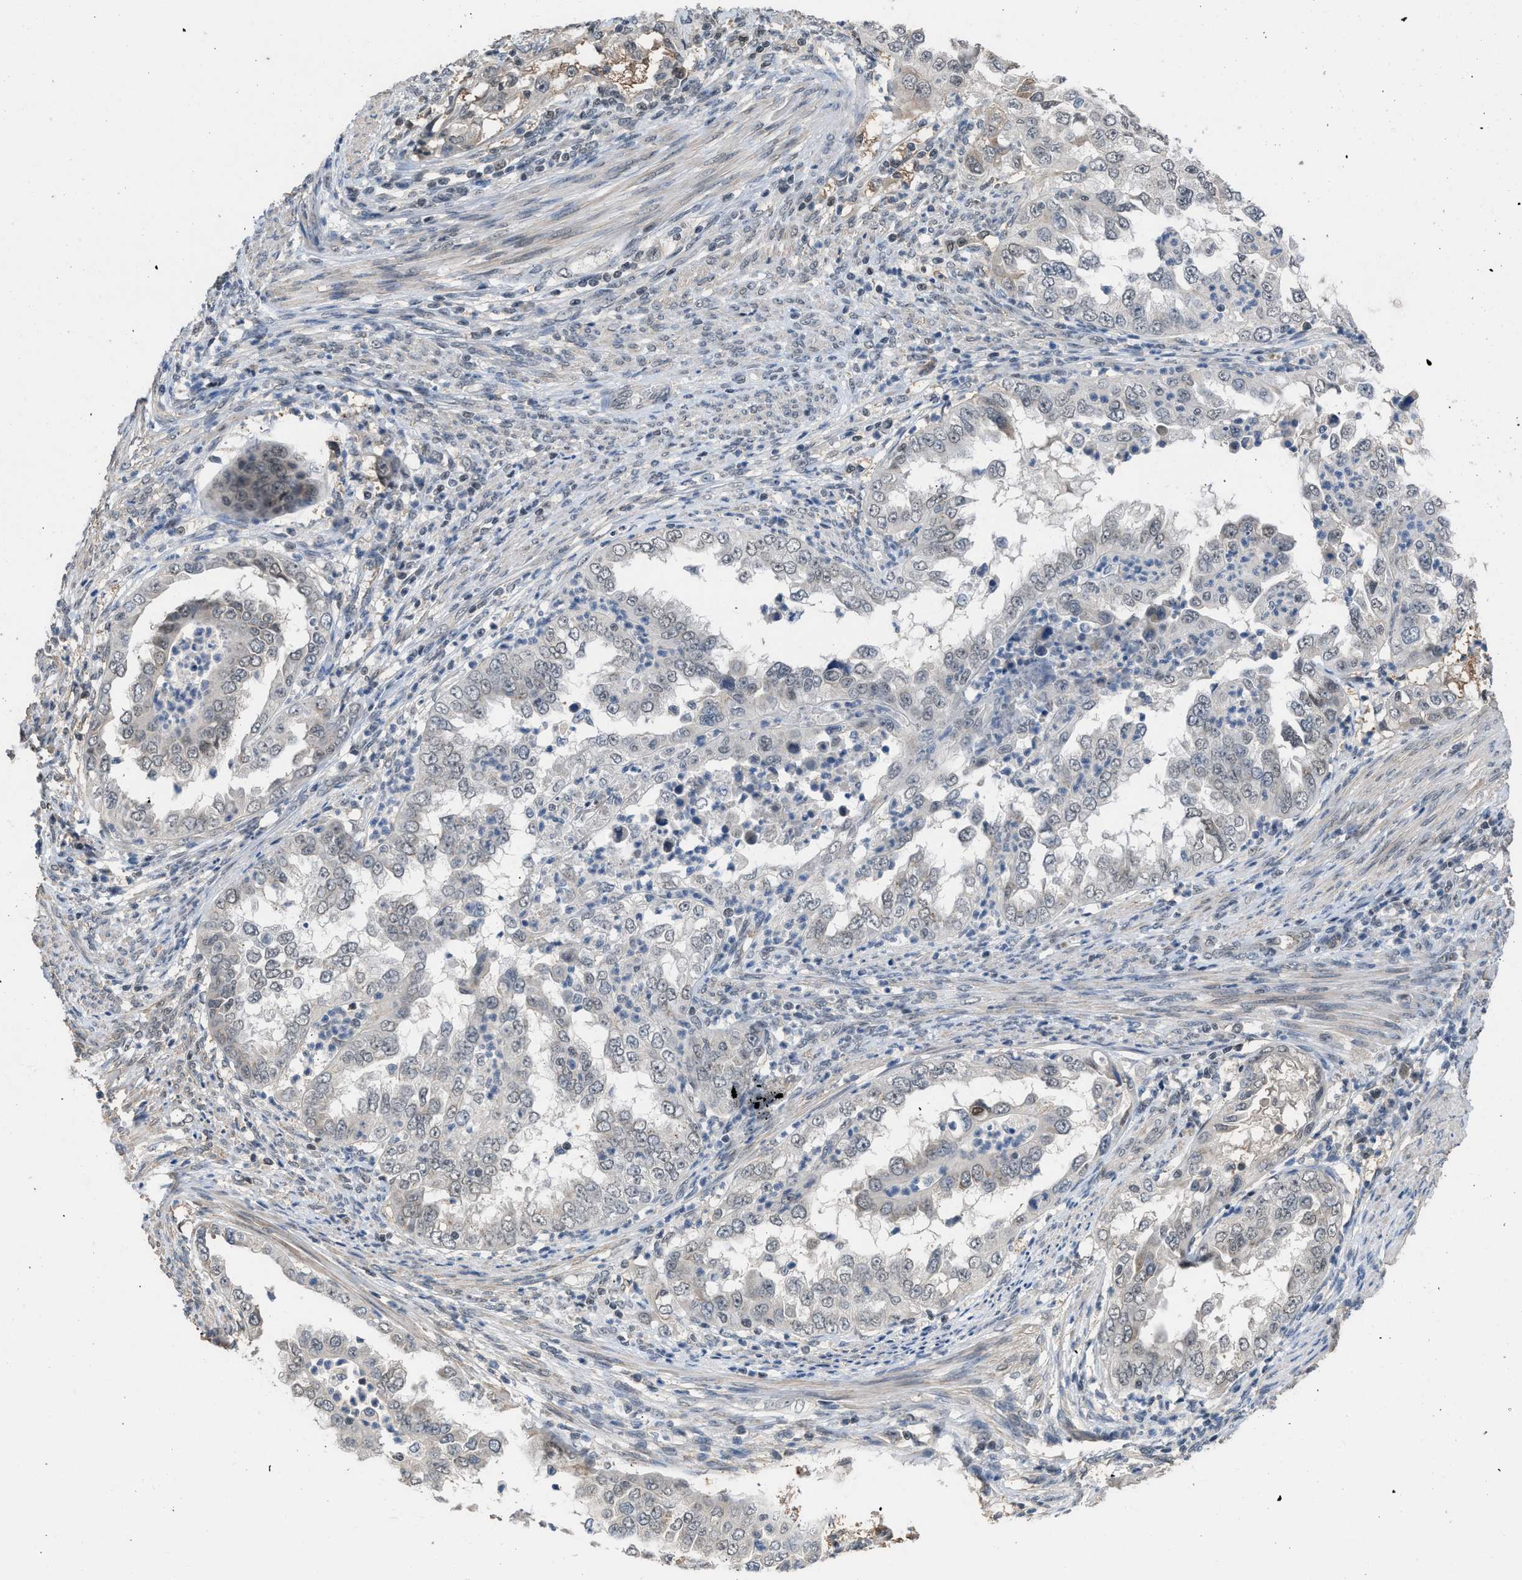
{"staining": {"intensity": "negative", "quantity": "none", "location": "none"}, "tissue": "endometrial cancer", "cell_type": "Tumor cells", "image_type": "cancer", "snomed": [{"axis": "morphology", "description": "Adenocarcinoma, NOS"}, {"axis": "topography", "description": "Endometrium"}], "caption": "Tumor cells are negative for brown protein staining in endometrial cancer.", "gene": "TERF2IP", "patient": {"sex": "female", "age": 85}}